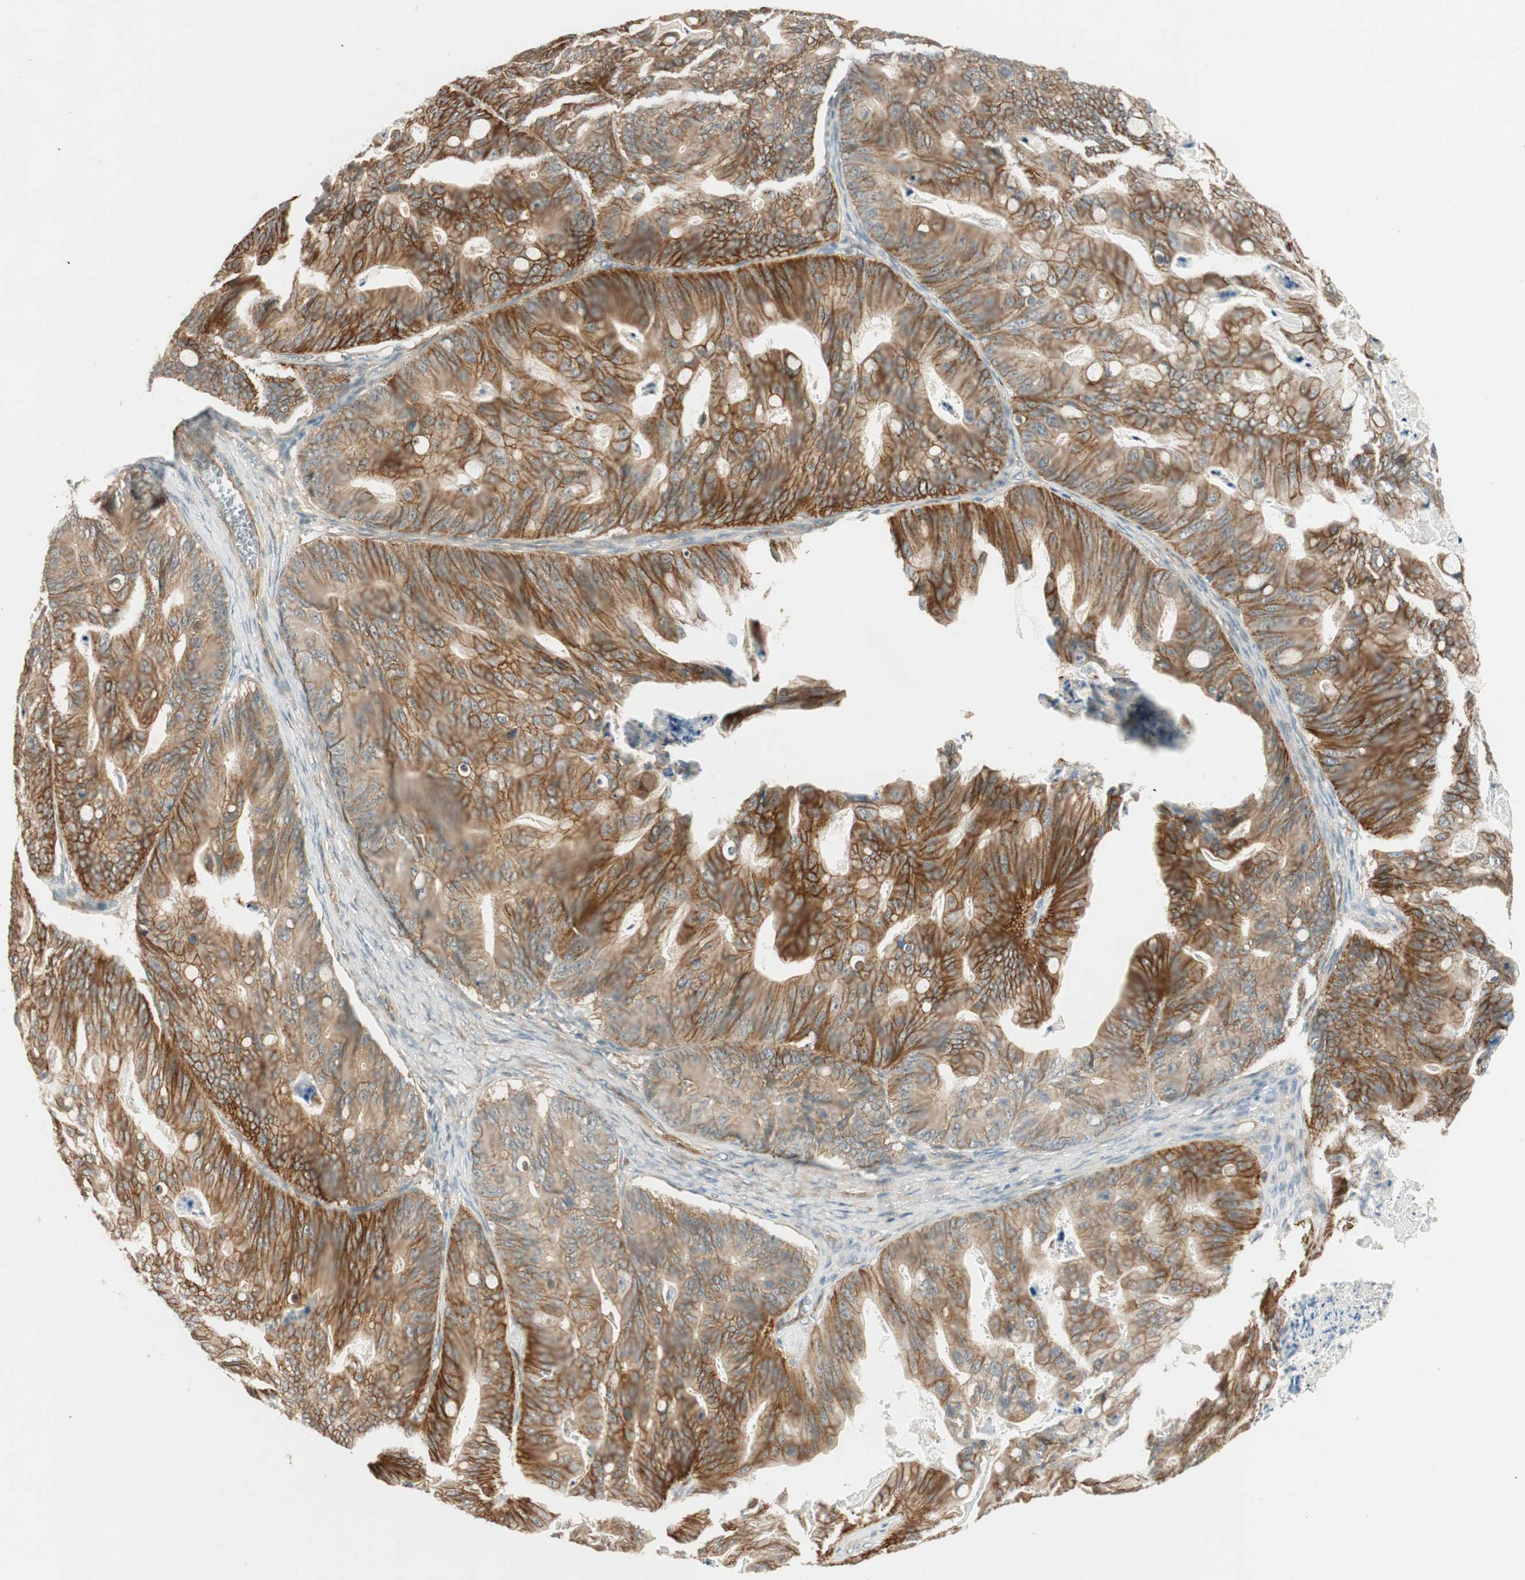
{"staining": {"intensity": "strong", "quantity": ">75%", "location": "cytoplasmic/membranous"}, "tissue": "ovarian cancer", "cell_type": "Tumor cells", "image_type": "cancer", "snomed": [{"axis": "morphology", "description": "Cystadenocarcinoma, mucinous, NOS"}, {"axis": "topography", "description": "Ovary"}], "caption": "Protein expression analysis of mucinous cystadenocarcinoma (ovarian) shows strong cytoplasmic/membranous staining in about >75% of tumor cells. (Stains: DAB (3,3'-diaminobenzidine) in brown, nuclei in blue, Microscopy: brightfield microscopy at high magnification).", "gene": "PSMD8", "patient": {"sex": "female", "age": 36}}